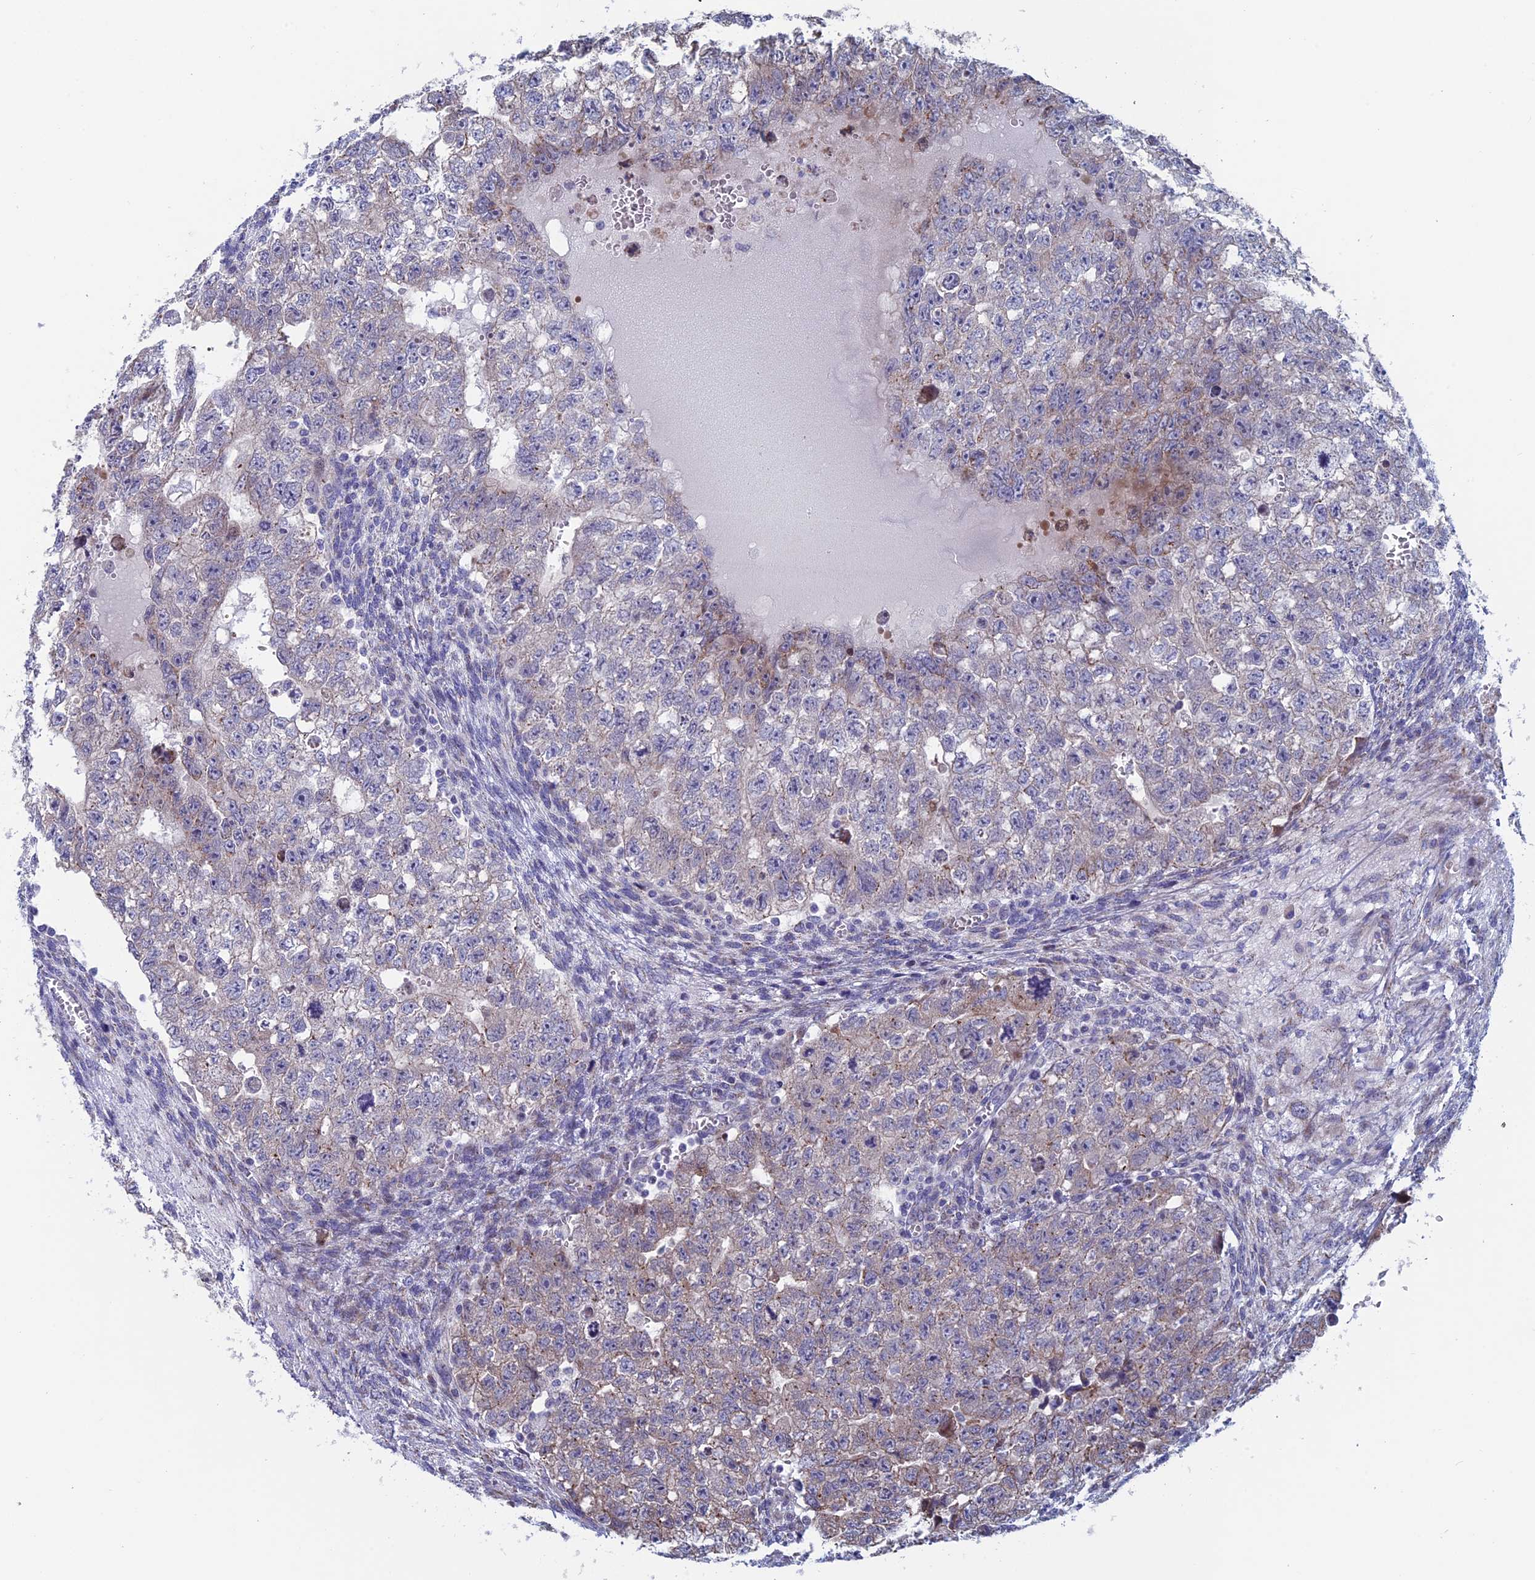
{"staining": {"intensity": "weak", "quantity": "<25%", "location": "cytoplasmic/membranous"}, "tissue": "testis cancer", "cell_type": "Tumor cells", "image_type": "cancer", "snomed": [{"axis": "morphology", "description": "Seminoma, NOS"}, {"axis": "morphology", "description": "Carcinoma, Embryonal, NOS"}, {"axis": "topography", "description": "Testis"}], "caption": "High magnification brightfield microscopy of testis seminoma stained with DAB (3,3'-diaminobenzidine) (brown) and counterstained with hematoxylin (blue): tumor cells show no significant staining.", "gene": "NIBAN3", "patient": {"sex": "male", "age": 38}}